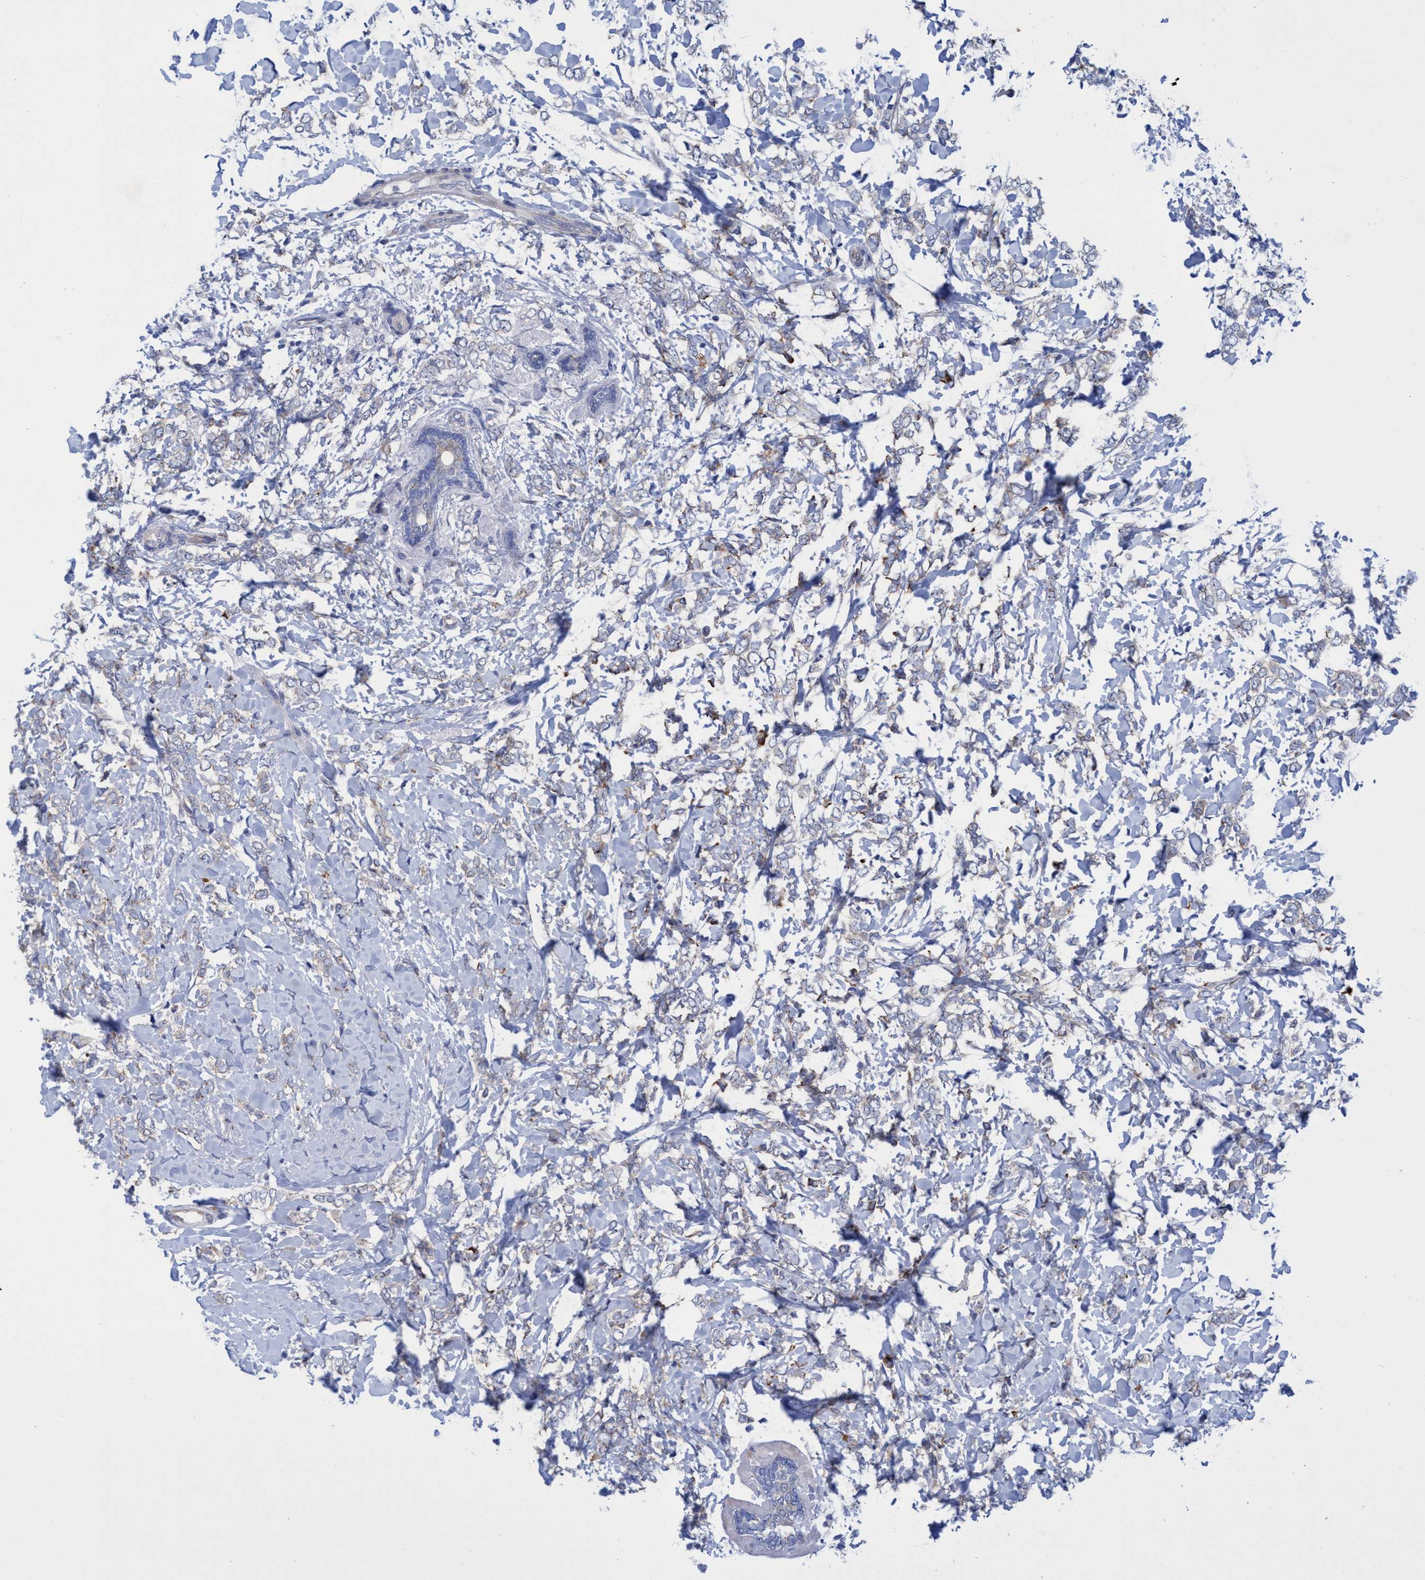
{"staining": {"intensity": "moderate", "quantity": "<25%", "location": "cytoplasmic/membranous"}, "tissue": "breast cancer", "cell_type": "Tumor cells", "image_type": "cancer", "snomed": [{"axis": "morphology", "description": "Normal tissue, NOS"}, {"axis": "morphology", "description": "Lobular carcinoma"}, {"axis": "topography", "description": "Breast"}], "caption": "A brown stain labels moderate cytoplasmic/membranous positivity of a protein in breast lobular carcinoma tumor cells.", "gene": "R3HCC1", "patient": {"sex": "female", "age": 47}}